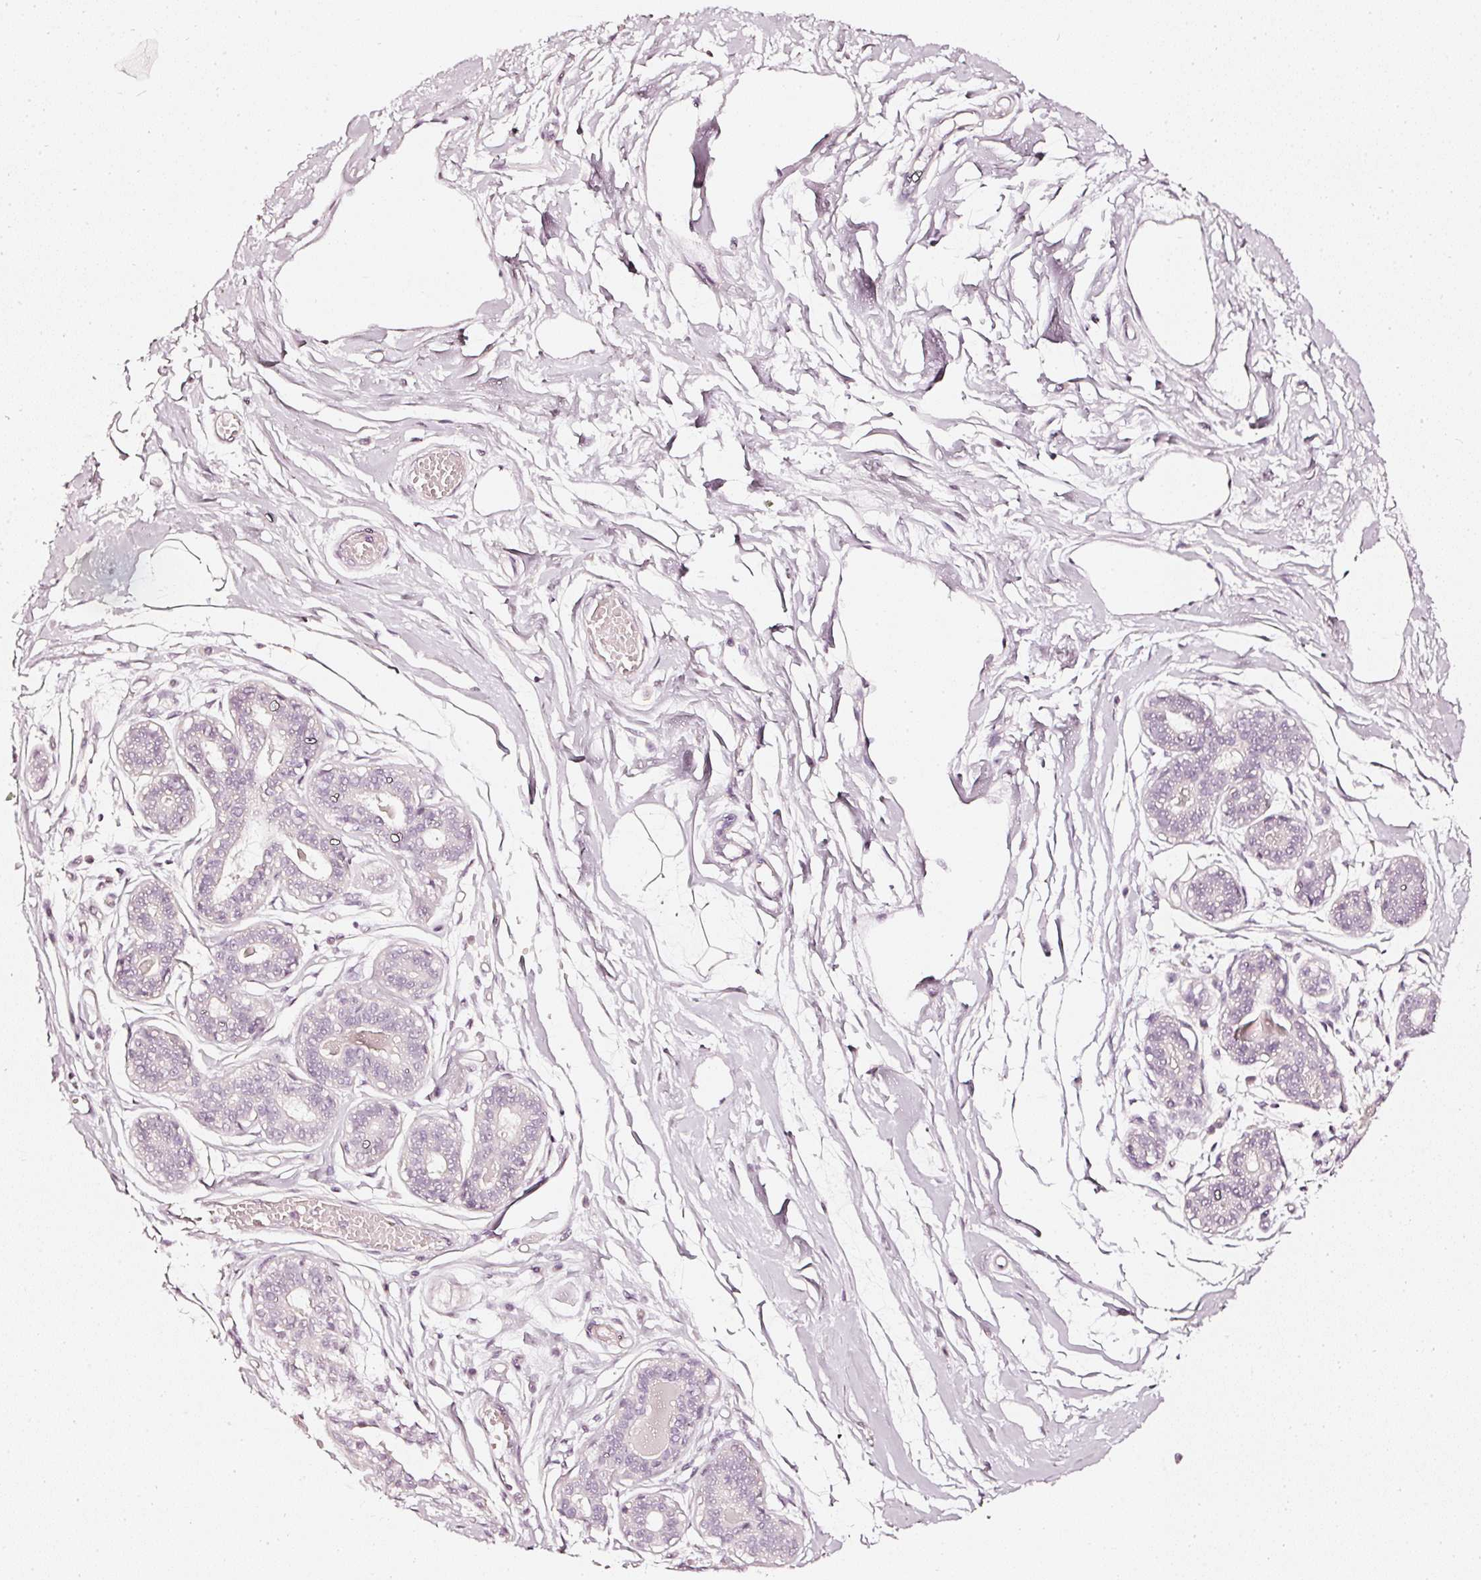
{"staining": {"intensity": "negative", "quantity": "none", "location": "none"}, "tissue": "breast", "cell_type": "Adipocytes", "image_type": "normal", "snomed": [{"axis": "morphology", "description": "Normal tissue, NOS"}, {"axis": "topography", "description": "Breast"}], "caption": "Immunohistochemistry (IHC) of benign breast displays no positivity in adipocytes. (DAB immunohistochemistry (IHC) with hematoxylin counter stain).", "gene": "CNP", "patient": {"sex": "female", "age": 45}}